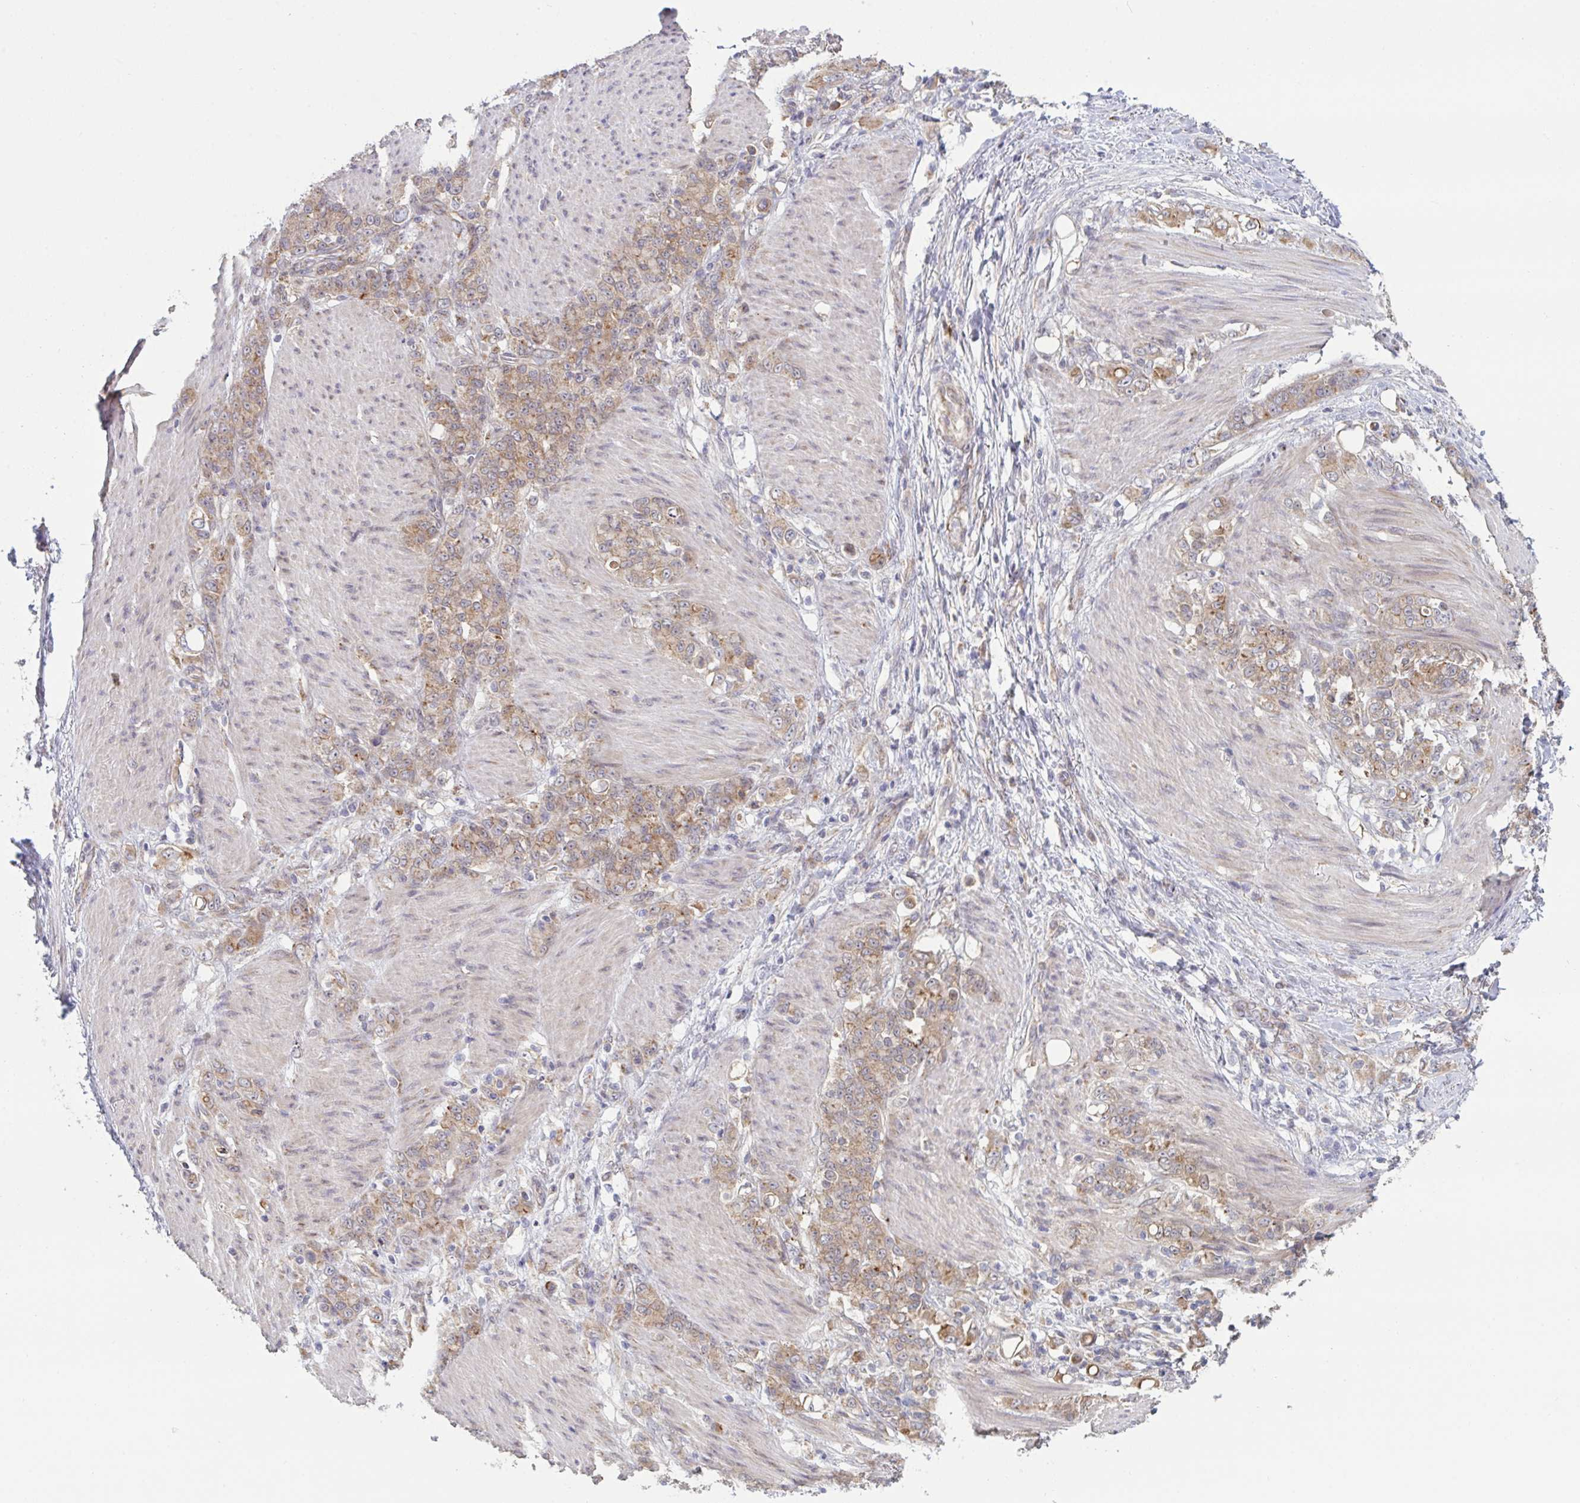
{"staining": {"intensity": "moderate", "quantity": ">75%", "location": "cytoplasmic/membranous"}, "tissue": "stomach cancer", "cell_type": "Tumor cells", "image_type": "cancer", "snomed": [{"axis": "morphology", "description": "Adenocarcinoma, NOS"}, {"axis": "topography", "description": "Stomach"}], "caption": "DAB immunohistochemical staining of stomach cancer (adenocarcinoma) shows moderate cytoplasmic/membranous protein staining in about >75% of tumor cells. The protein of interest is stained brown, and the nuclei are stained in blue (DAB (3,3'-diaminobenzidine) IHC with brightfield microscopy, high magnification).", "gene": "XAF1", "patient": {"sex": "female", "age": 79}}